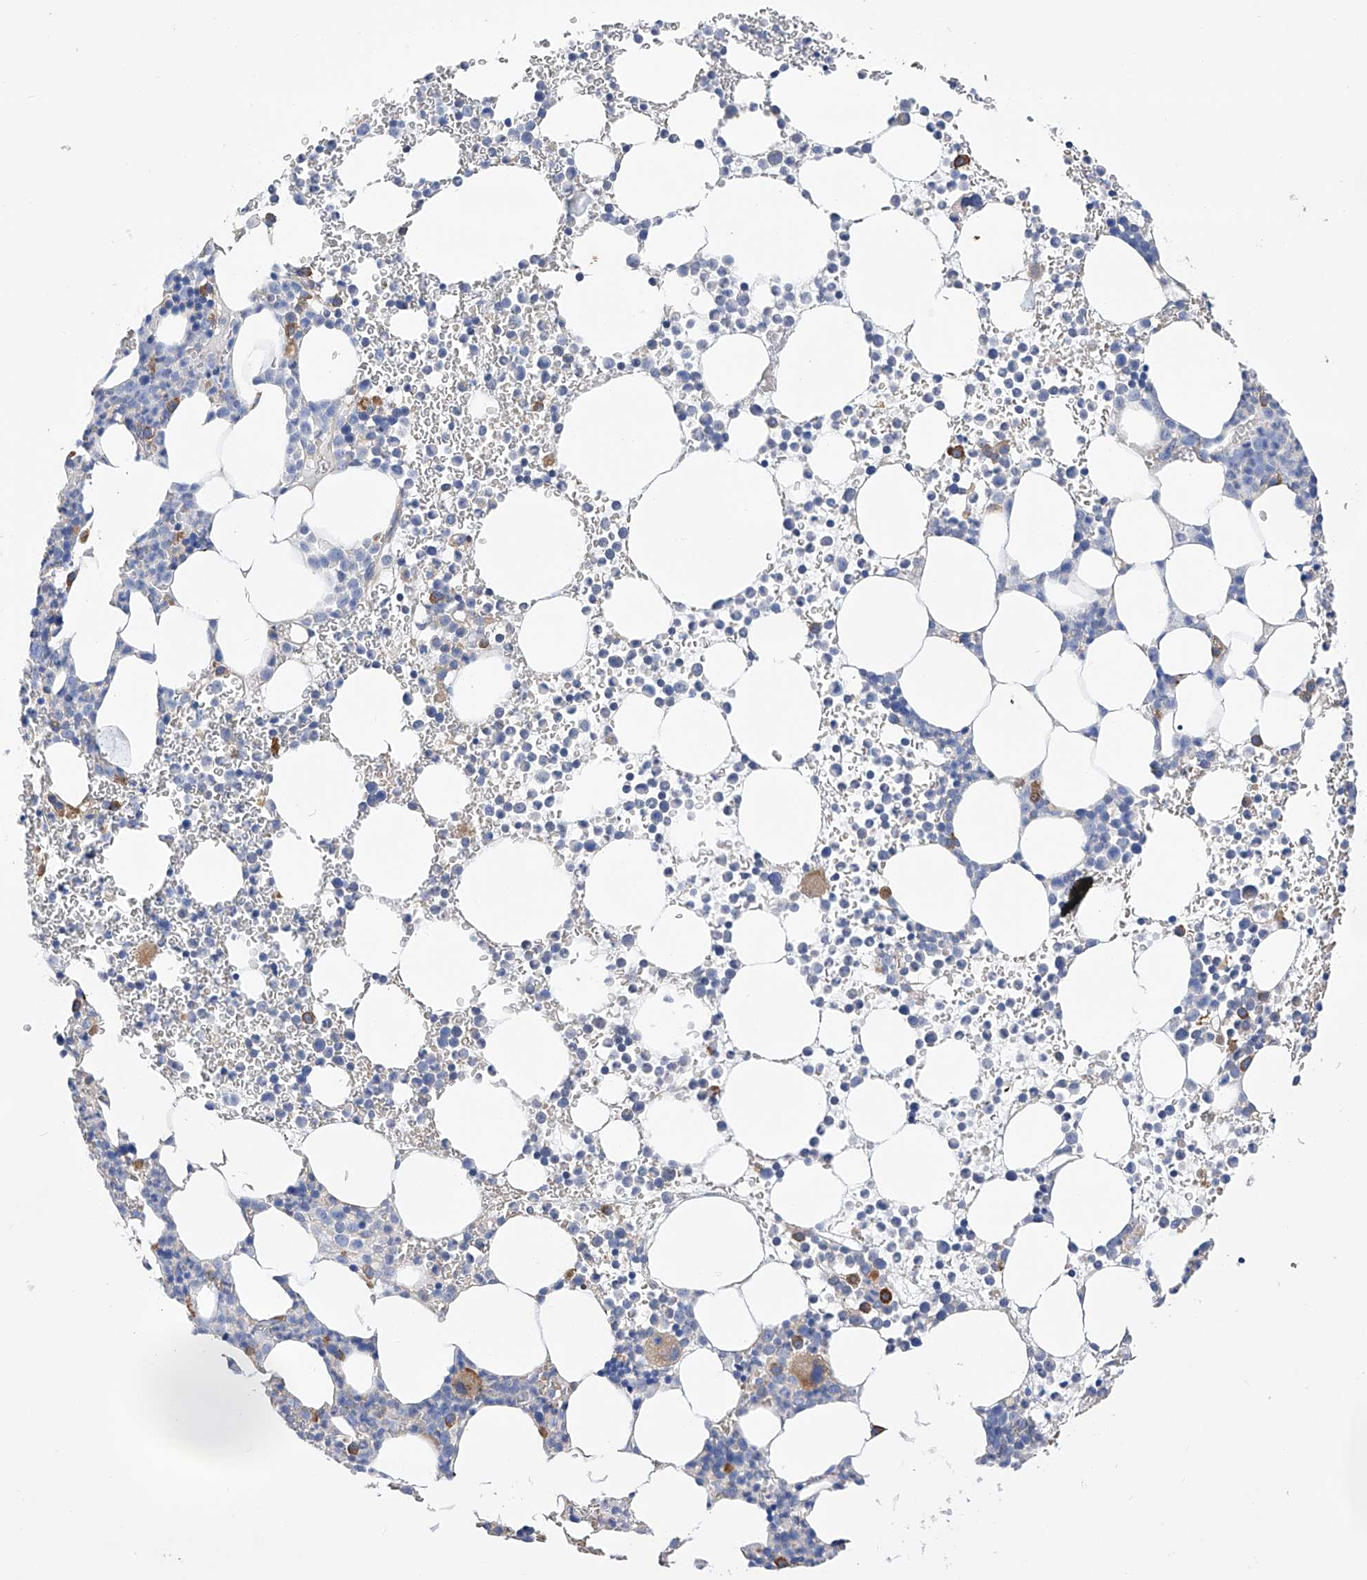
{"staining": {"intensity": "moderate", "quantity": "<25%", "location": "cytoplasmic/membranous"}, "tissue": "bone marrow", "cell_type": "Hematopoietic cells", "image_type": "normal", "snomed": [{"axis": "morphology", "description": "Normal tissue, NOS"}, {"axis": "topography", "description": "Bone marrow"}], "caption": "A brown stain labels moderate cytoplasmic/membranous staining of a protein in hematopoietic cells of benign bone marrow. The protein is stained brown, and the nuclei are stained in blue (DAB IHC with brightfield microscopy, high magnification).", "gene": "NFATC4", "patient": {"sex": "female", "age": 78}}